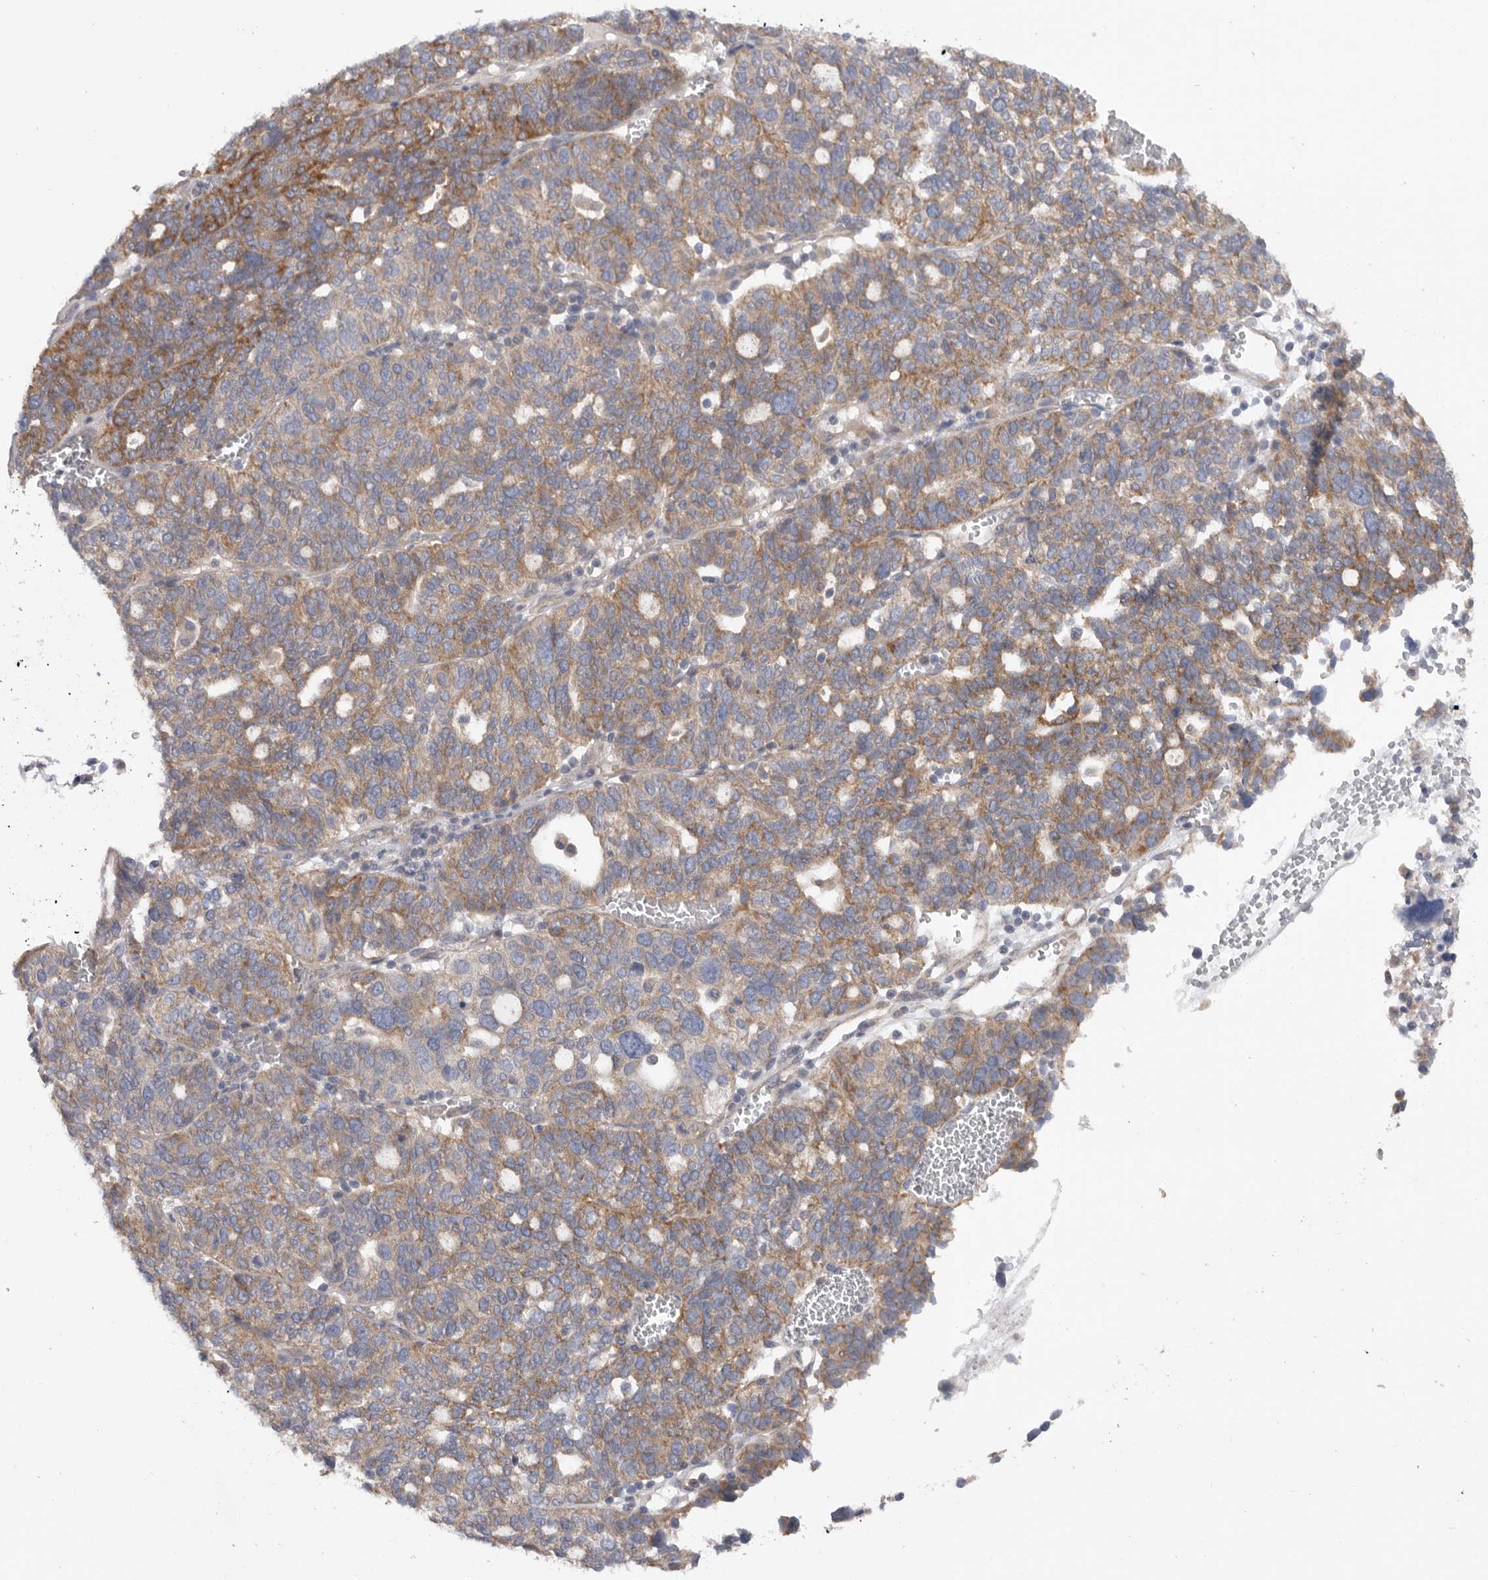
{"staining": {"intensity": "strong", "quantity": "25%-75%", "location": "cytoplasmic/membranous"}, "tissue": "ovarian cancer", "cell_type": "Tumor cells", "image_type": "cancer", "snomed": [{"axis": "morphology", "description": "Cystadenocarcinoma, serous, NOS"}, {"axis": "topography", "description": "Ovary"}], "caption": "IHC (DAB) staining of human serous cystadenocarcinoma (ovarian) demonstrates strong cytoplasmic/membranous protein staining in approximately 25%-75% of tumor cells.", "gene": "MTFR1L", "patient": {"sex": "female", "age": 59}}